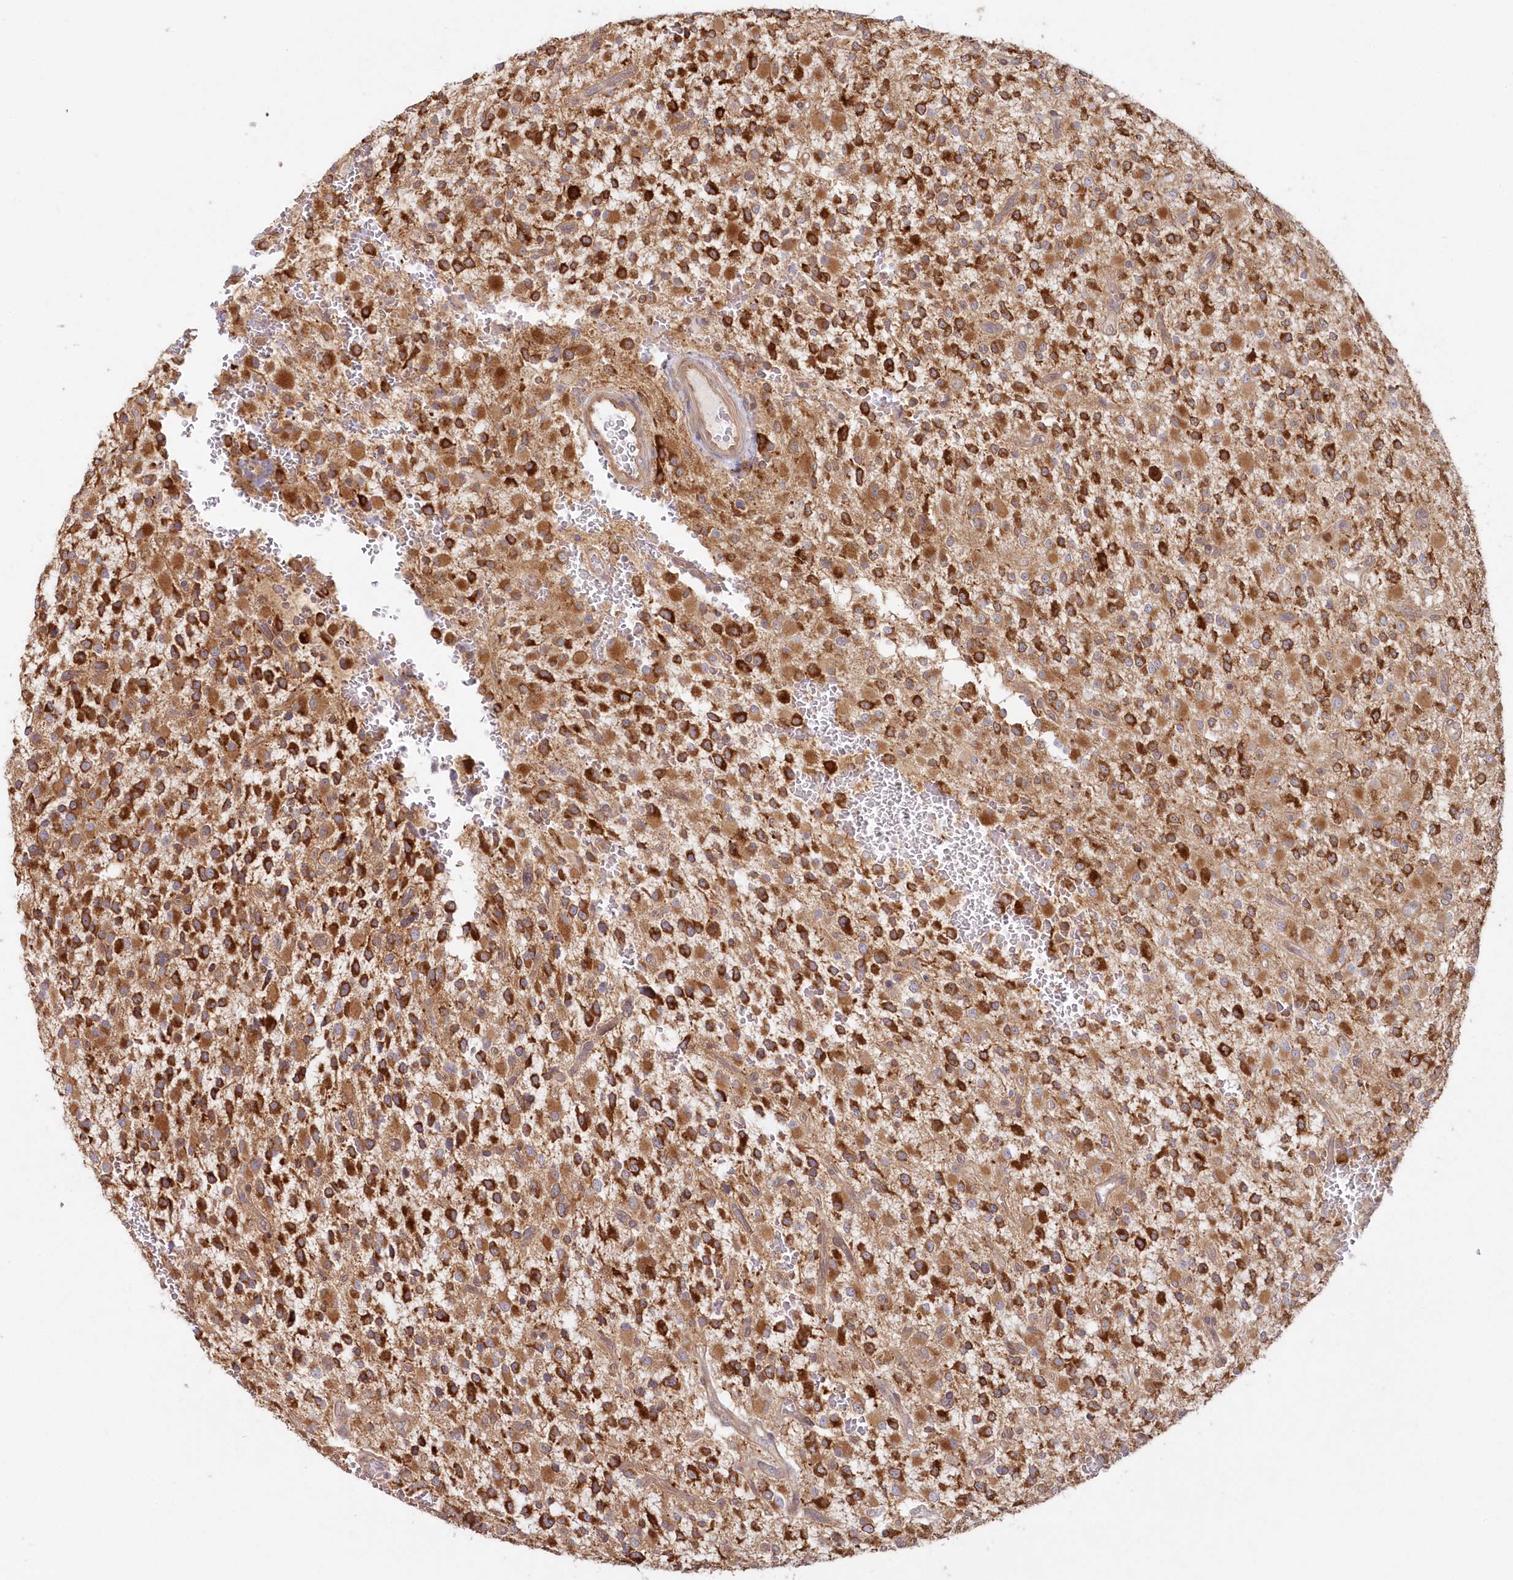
{"staining": {"intensity": "strong", "quantity": "25%-75%", "location": "cytoplasmic/membranous"}, "tissue": "glioma", "cell_type": "Tumor cells", "image_type": "cancer", "snomed": [{"axis": "morphology", "description": "Glioma, malignant, High grade"}, {"axis": "topography", "description": "Brain"}], "caption": "Protein expression analysis of human malignant glioma (high-grade) reveals strong cytoplasmic/membranous positivity in about 25%-75% of tumor cells. Nuclei are stained in blue.", "gene": "GBE1", "patient": {"sex": "male", "age": 34}}